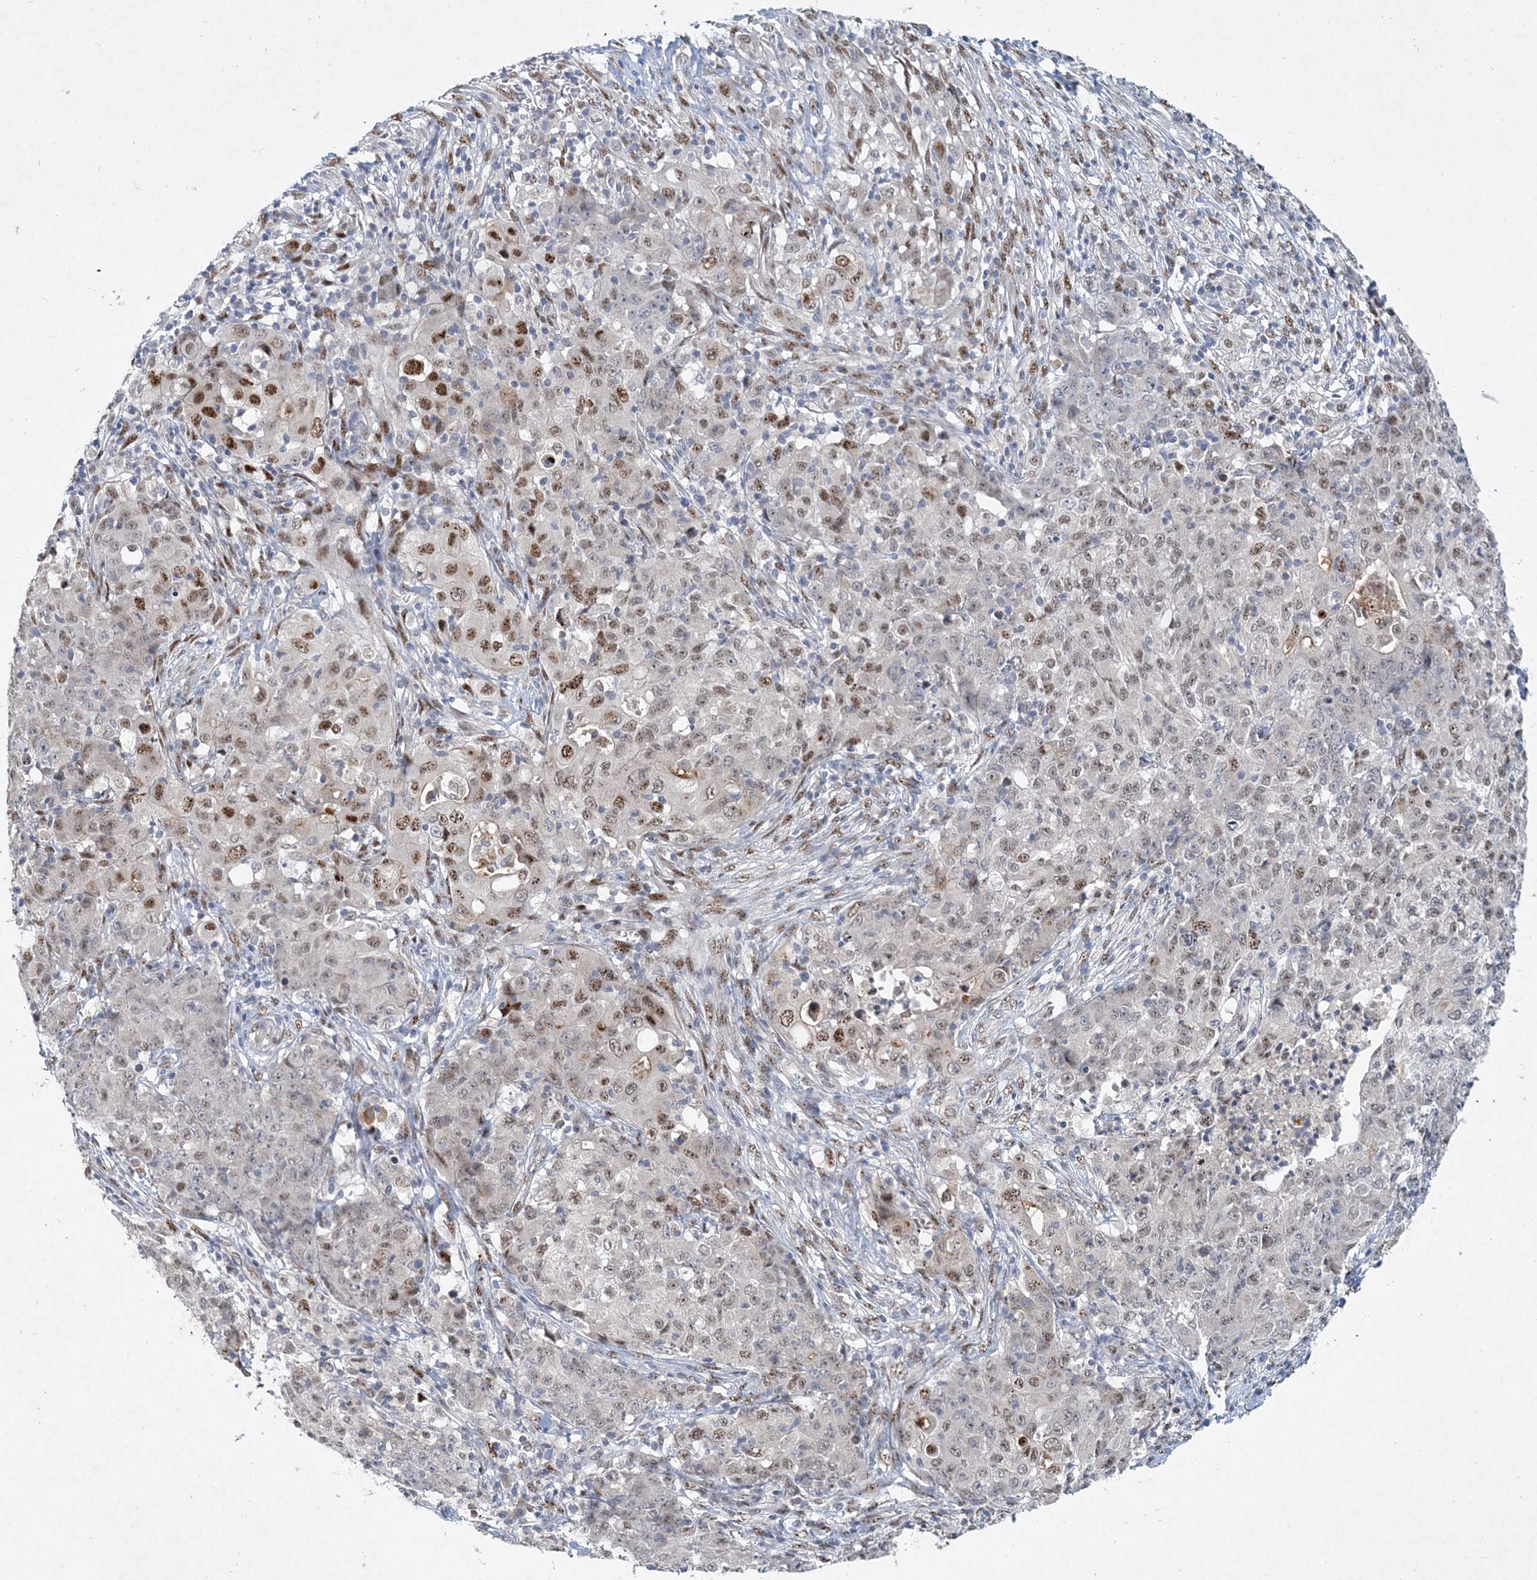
{"staining": {"intensity": "moderate", "quantity": "<25%", "location": "nuclear"}, "tissue": "ovarian cancer", "cell_type": "Tumor cells", "image_type": "cancer", "snomed": [{"axis": "morphology", "description": "Carcinoma, endometroid"}, {"axis": "topography", "description": "Ovary"}], "caption": "Protein staining of ovarian cancer (endometroid carcinoma) tissue reveals moderate nuclear expression in approximately <25% of tumor cells. Using DAB (brown) and hematoxylin (blue) stains, captured at high magnification using brightfield microscopy.", "gene": "GIN1", "patient": {"sex": "female", "age": 42}}